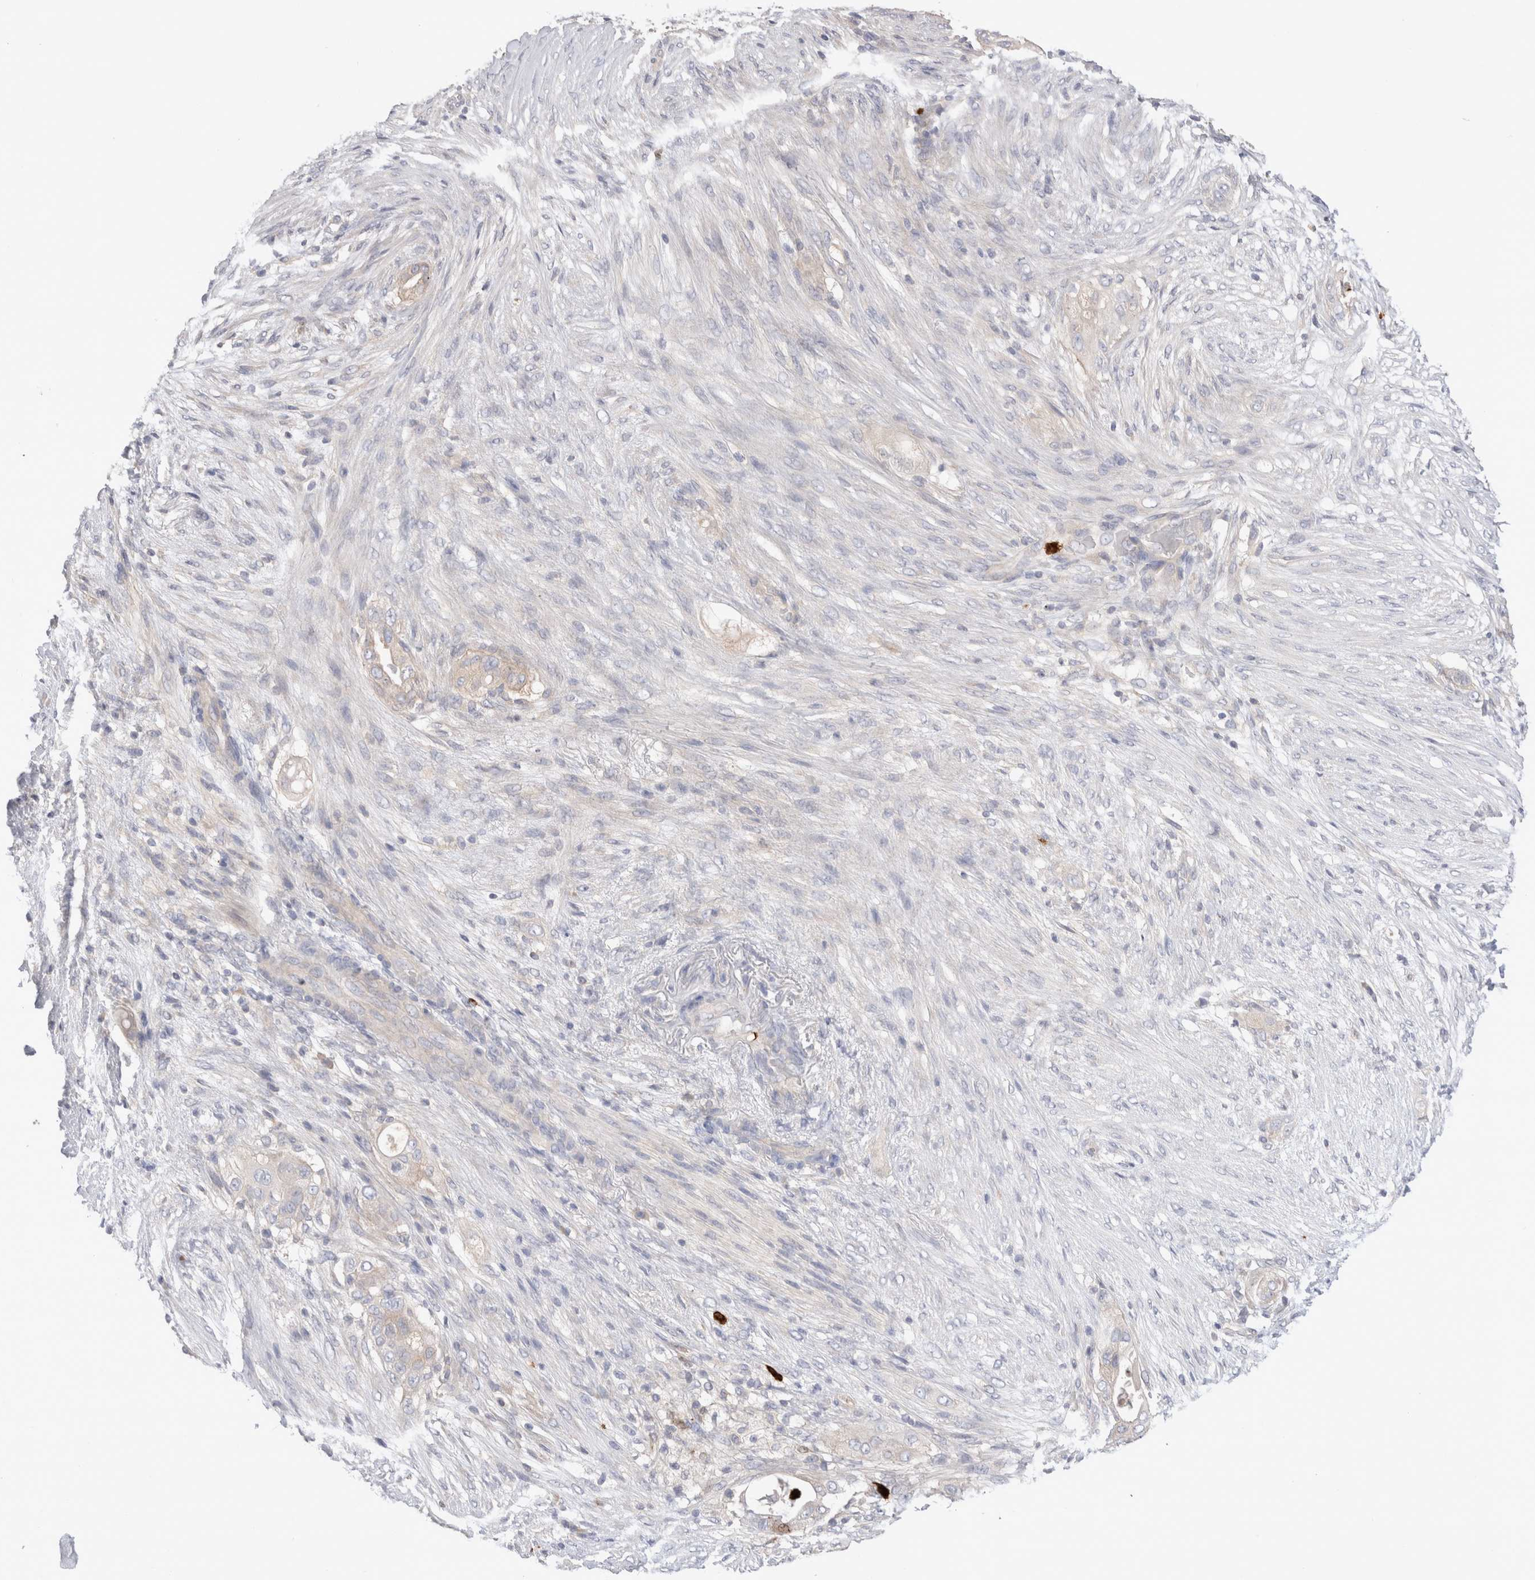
{"staining": {"intensity": "weak", "quantity": "25%-75%", "location": "cytoplasmic/membranous"}, "tissue": "pancreatic cancer", "cell_type": "Tumor cells", "image_type": "cancer", "snomed": [{"axis": "morphology", "description": "Adenocarcinoma, NOS"}, {"axis": "topography", "description": "Pancreas"}], "caption": "Adenocarcinoma (pancreatic) tissue shows weak cytoplasmic/membranous staining in about 25%-75% of tumor cells, visualized by immunohistochemistry.", "gene": "NXT2", "patient": {"sex": "male", "age": 53}}